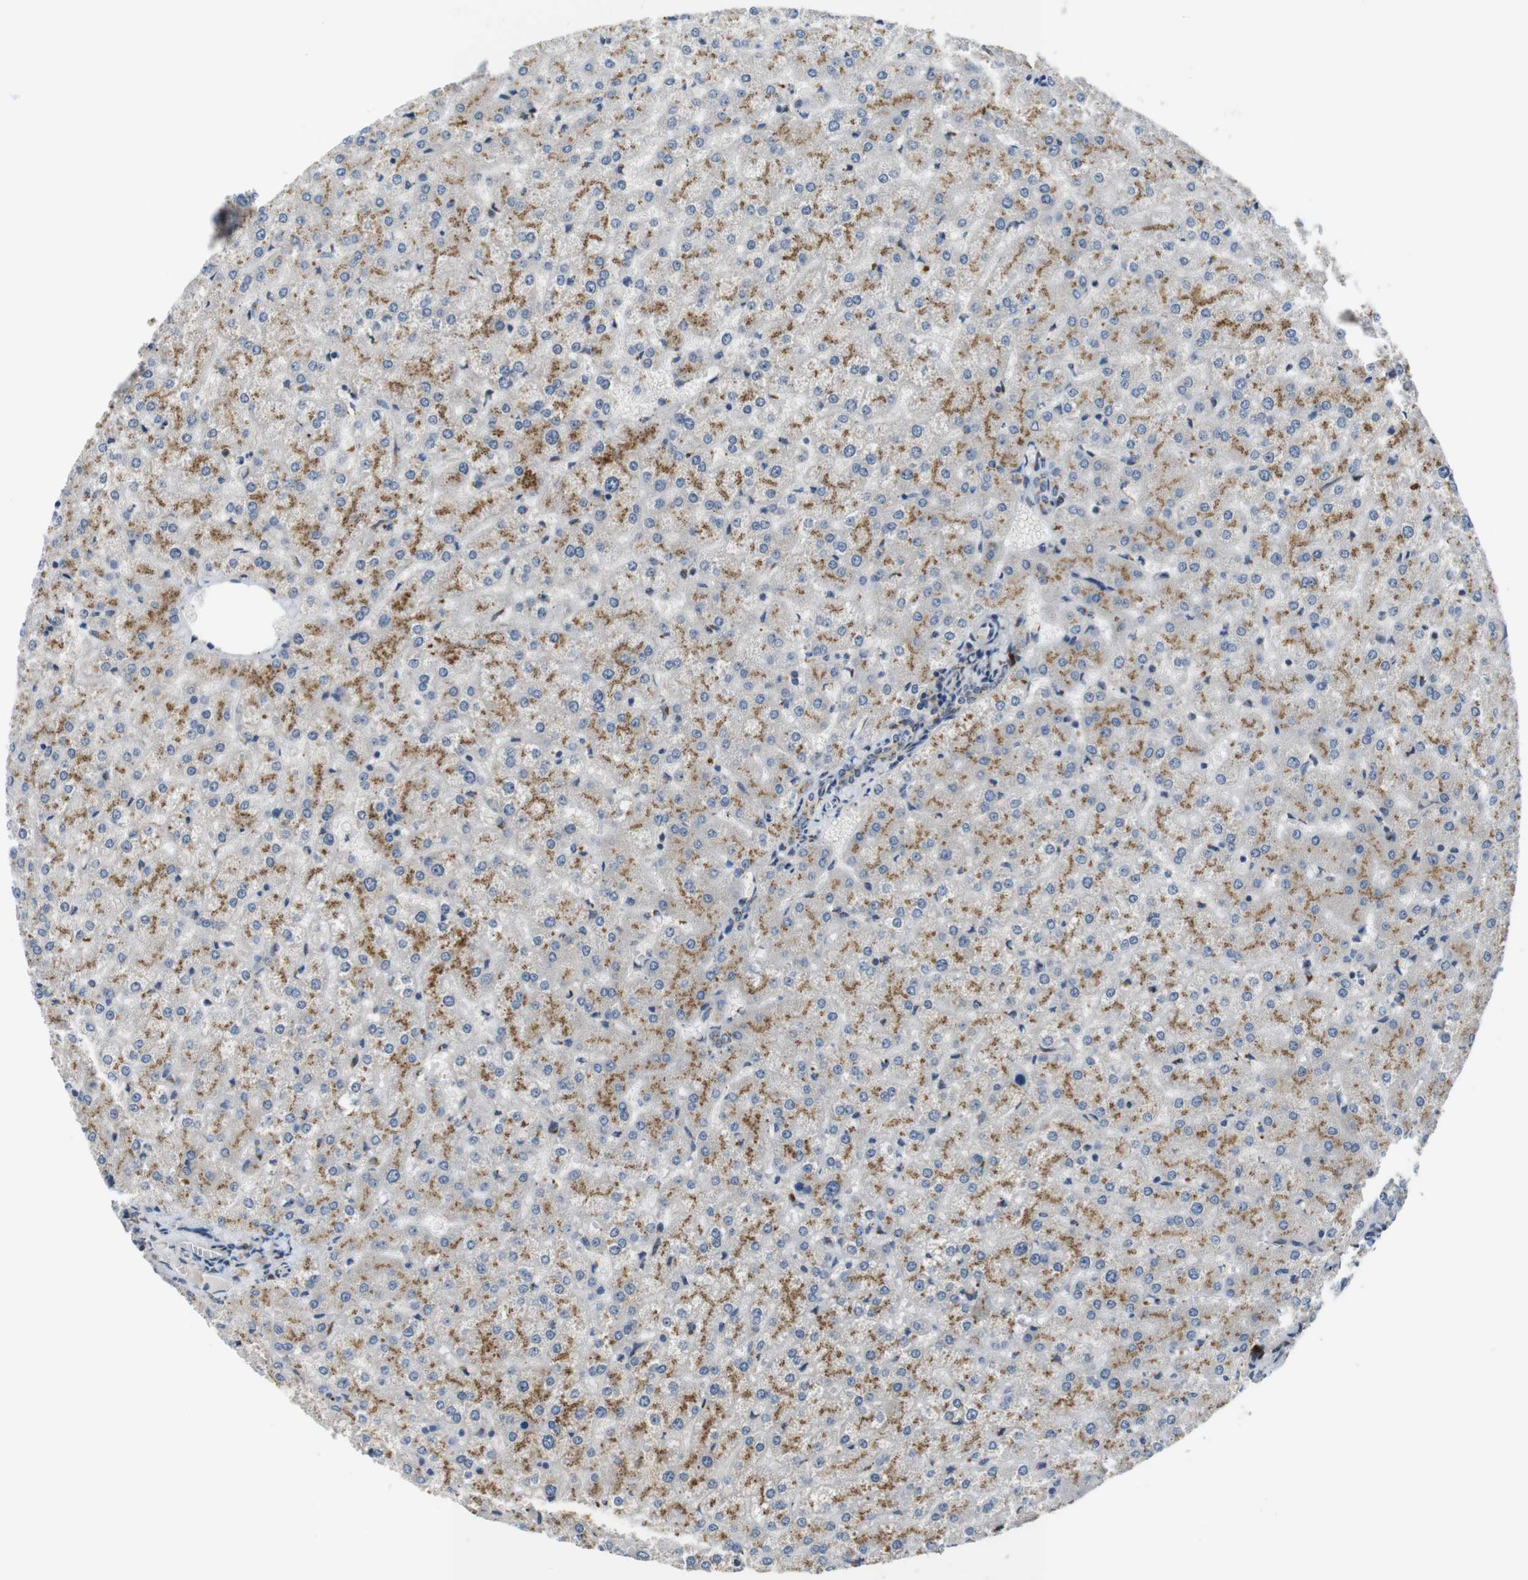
{"staining": {"intensity": "moderate", "quantity": ">75%", "location": "cytoplasmic/membranous"}, "tissue": "liver", "cell_type": "Cholangiocytes", "image_type": "normal", "snomed": [{"axis": "morphology", "description": "Normal tissue, NOS"}, {"axis": "topography", "description": "Liver"}], "caption": "Immunohistochemical staining of benign liver exhibits medium levels of moderate cytoplasmic/membranous staining in approximately >75% of cholangiocytes.", "gene": "ZFPL1", "patient": {"sex": "female", "age": 32}}